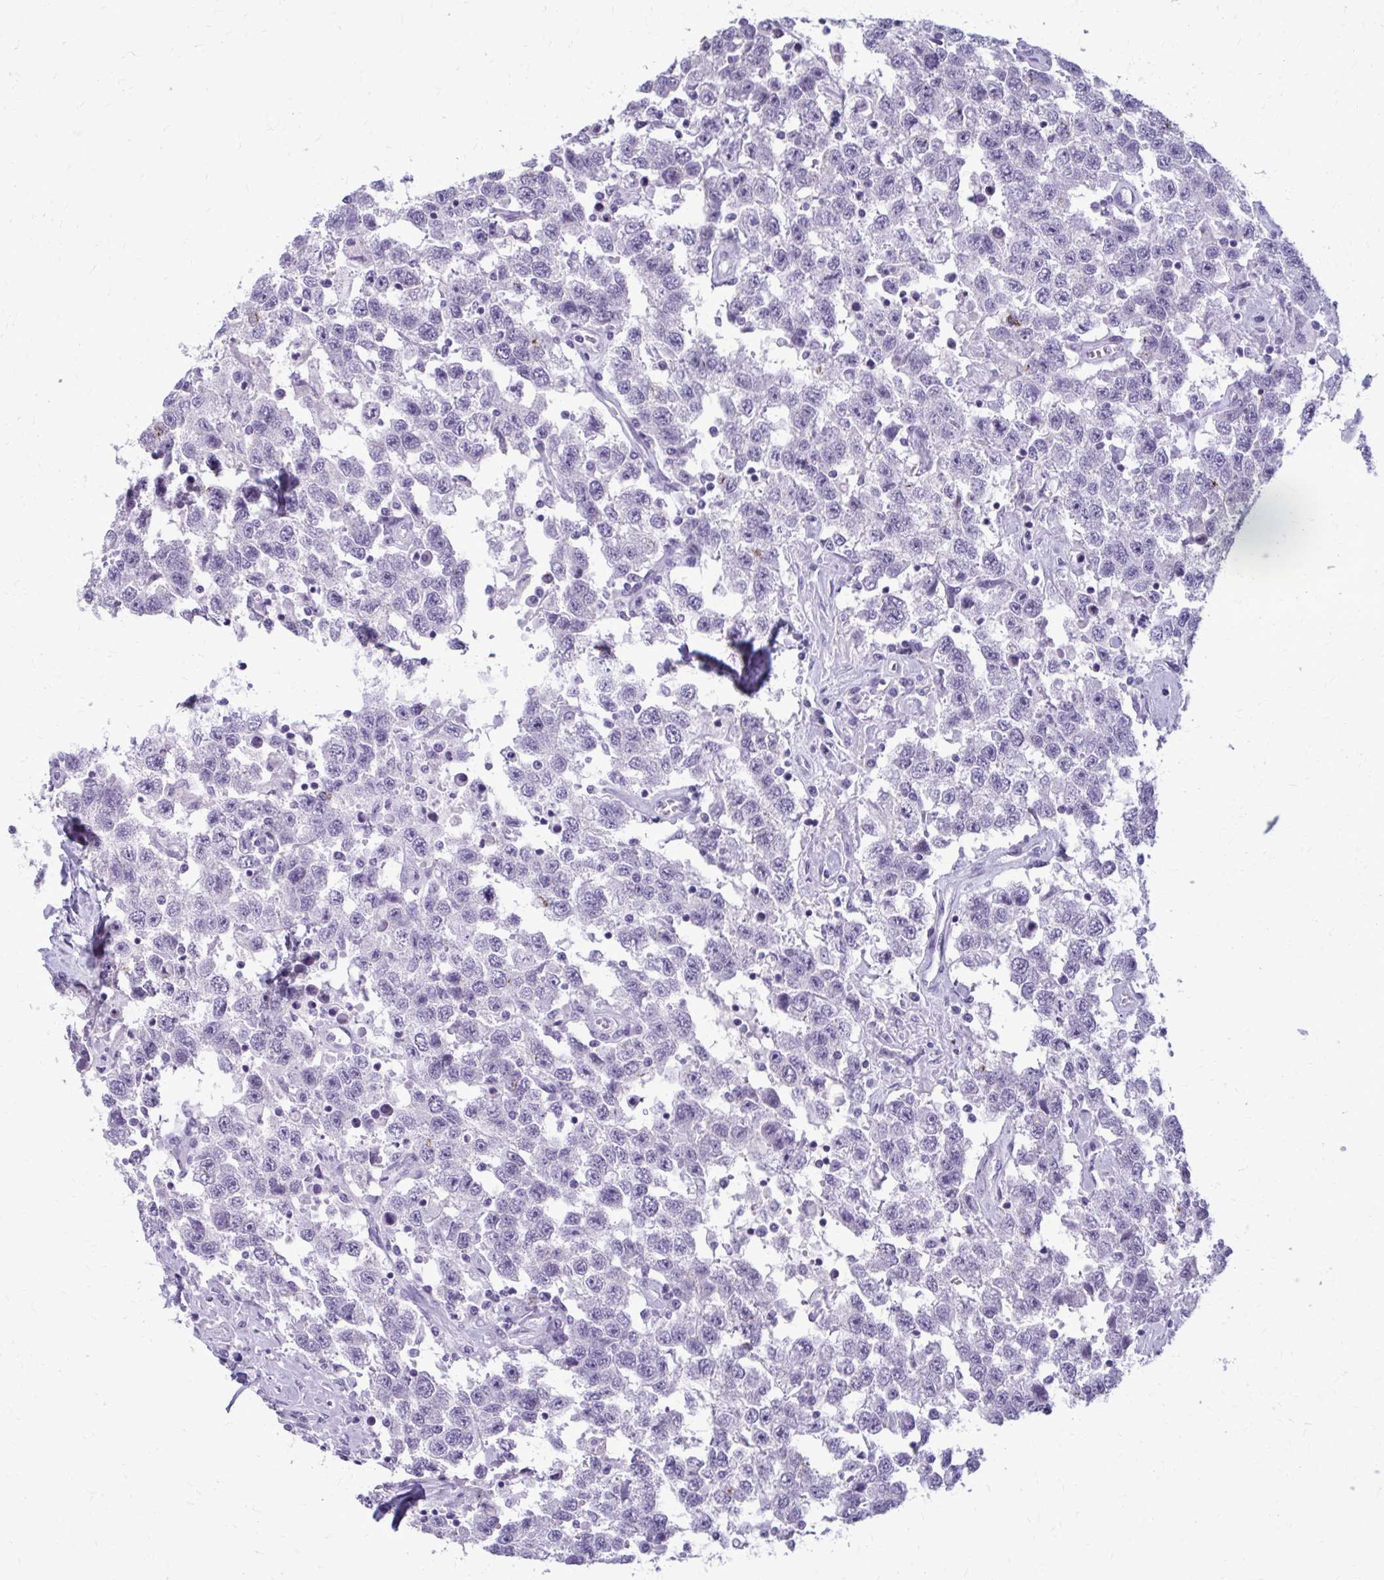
{"staining": {"intensity": "negative", "quantity": "none", "location": "none"}, "tissue": "testis cancer", "cell_type": "Tumor cells", "image_type": "cancer", "snomed": [{"axis": "morphology", "description": "Seminoma, NOS"}, {"axis": "topography", "description": "Testis"}], "caption": "IHC photomicrograph of seminoma (testis) stained for a protein (brown), which exhibits no expression in tumor cells.", "gene": "CASQ2", "patient": {"sex": "male", "age": 41}}